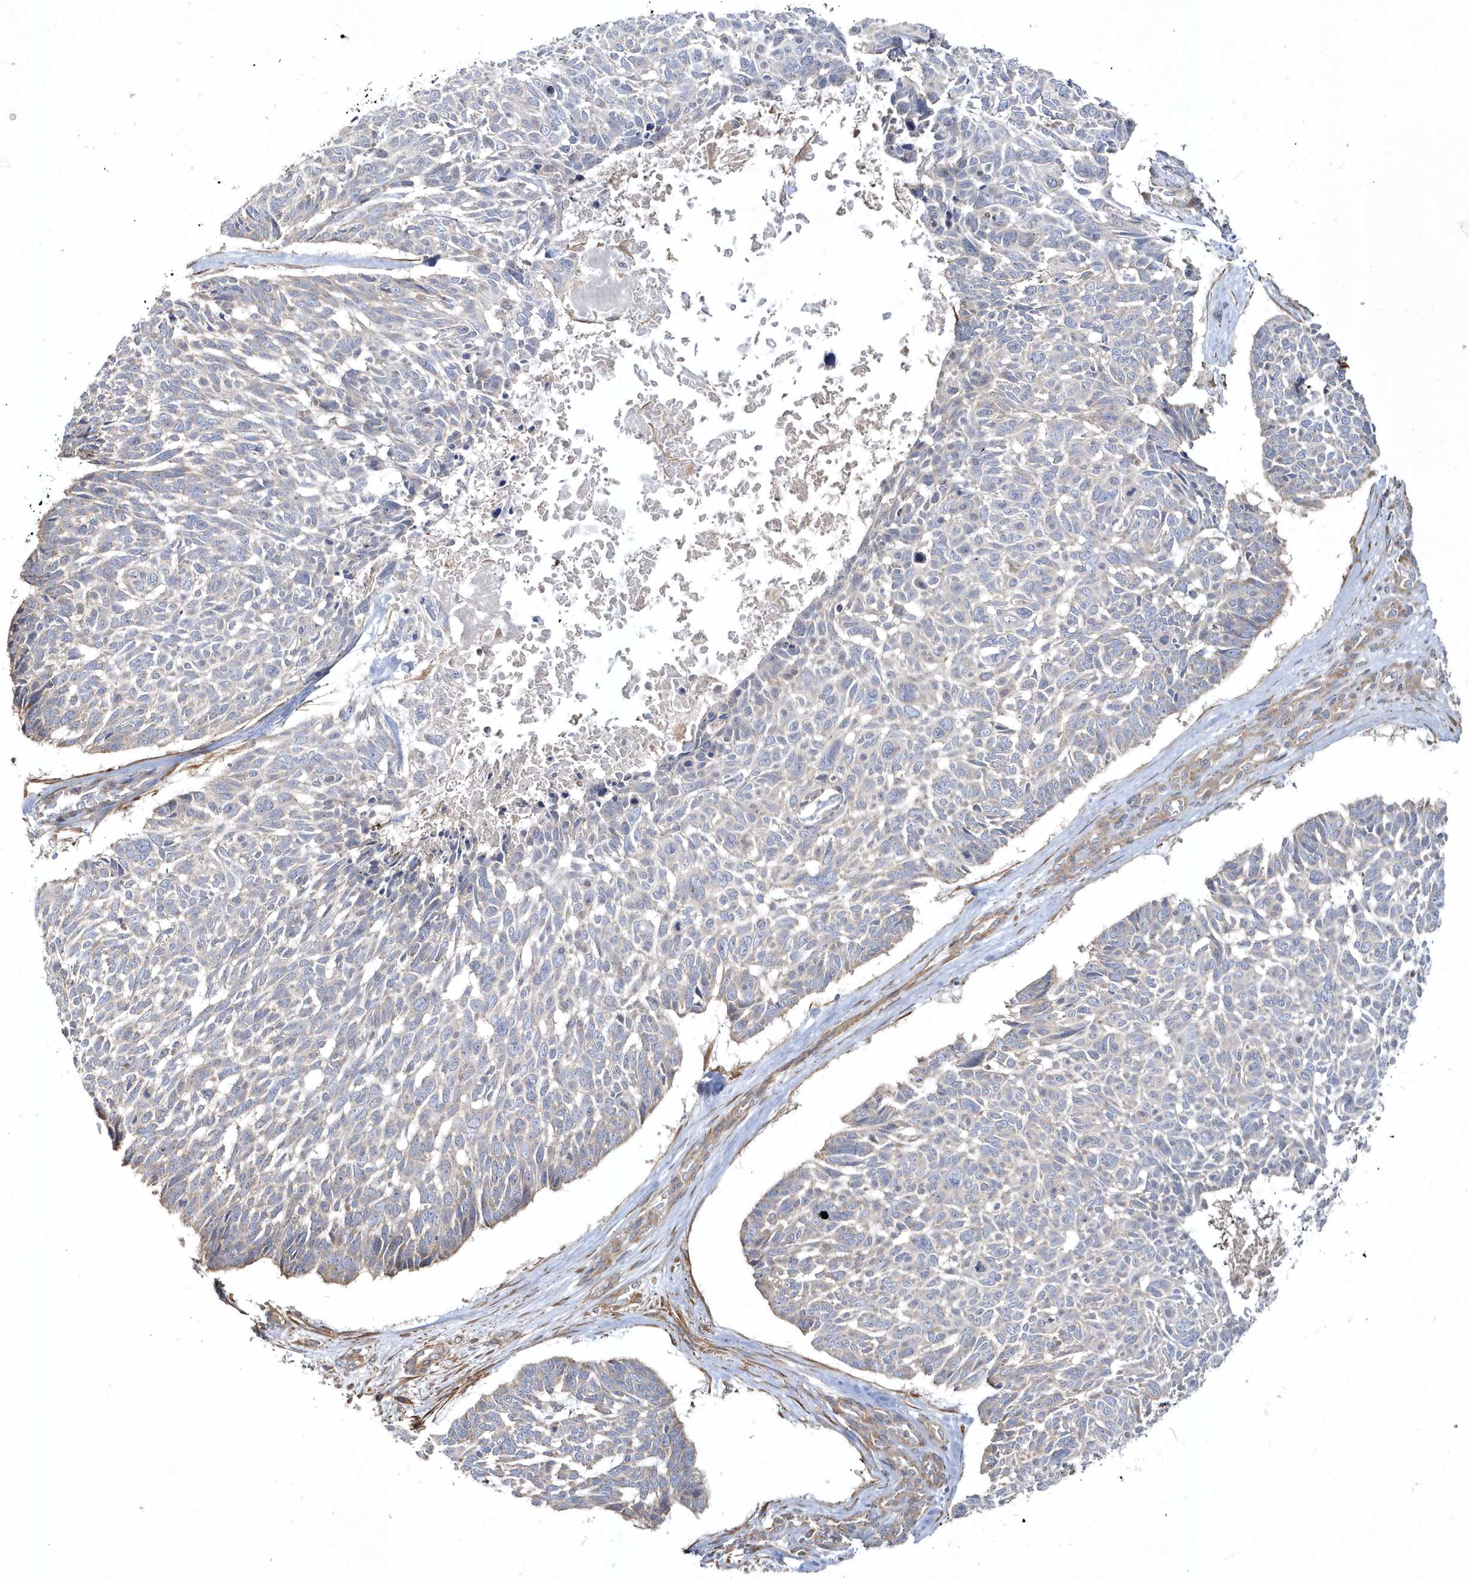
{"staining": {"intensity": "negative", "quantity": "none", "location": "none"}, "tissue": "skin cancer", "cell_type": "Tumor cells", "image_type": "cancer", "snomed": [{"axis": "morphology", "description": "Basal cell carcinoma"}, {"axis": "topography", "description": "Skin"}], "caption": "Tumor cells show no significant protein positivity in skin cancer (basal cell carcinoma).", "gene": "LEXM", "patient": {"sex": "male", "age": 88}}